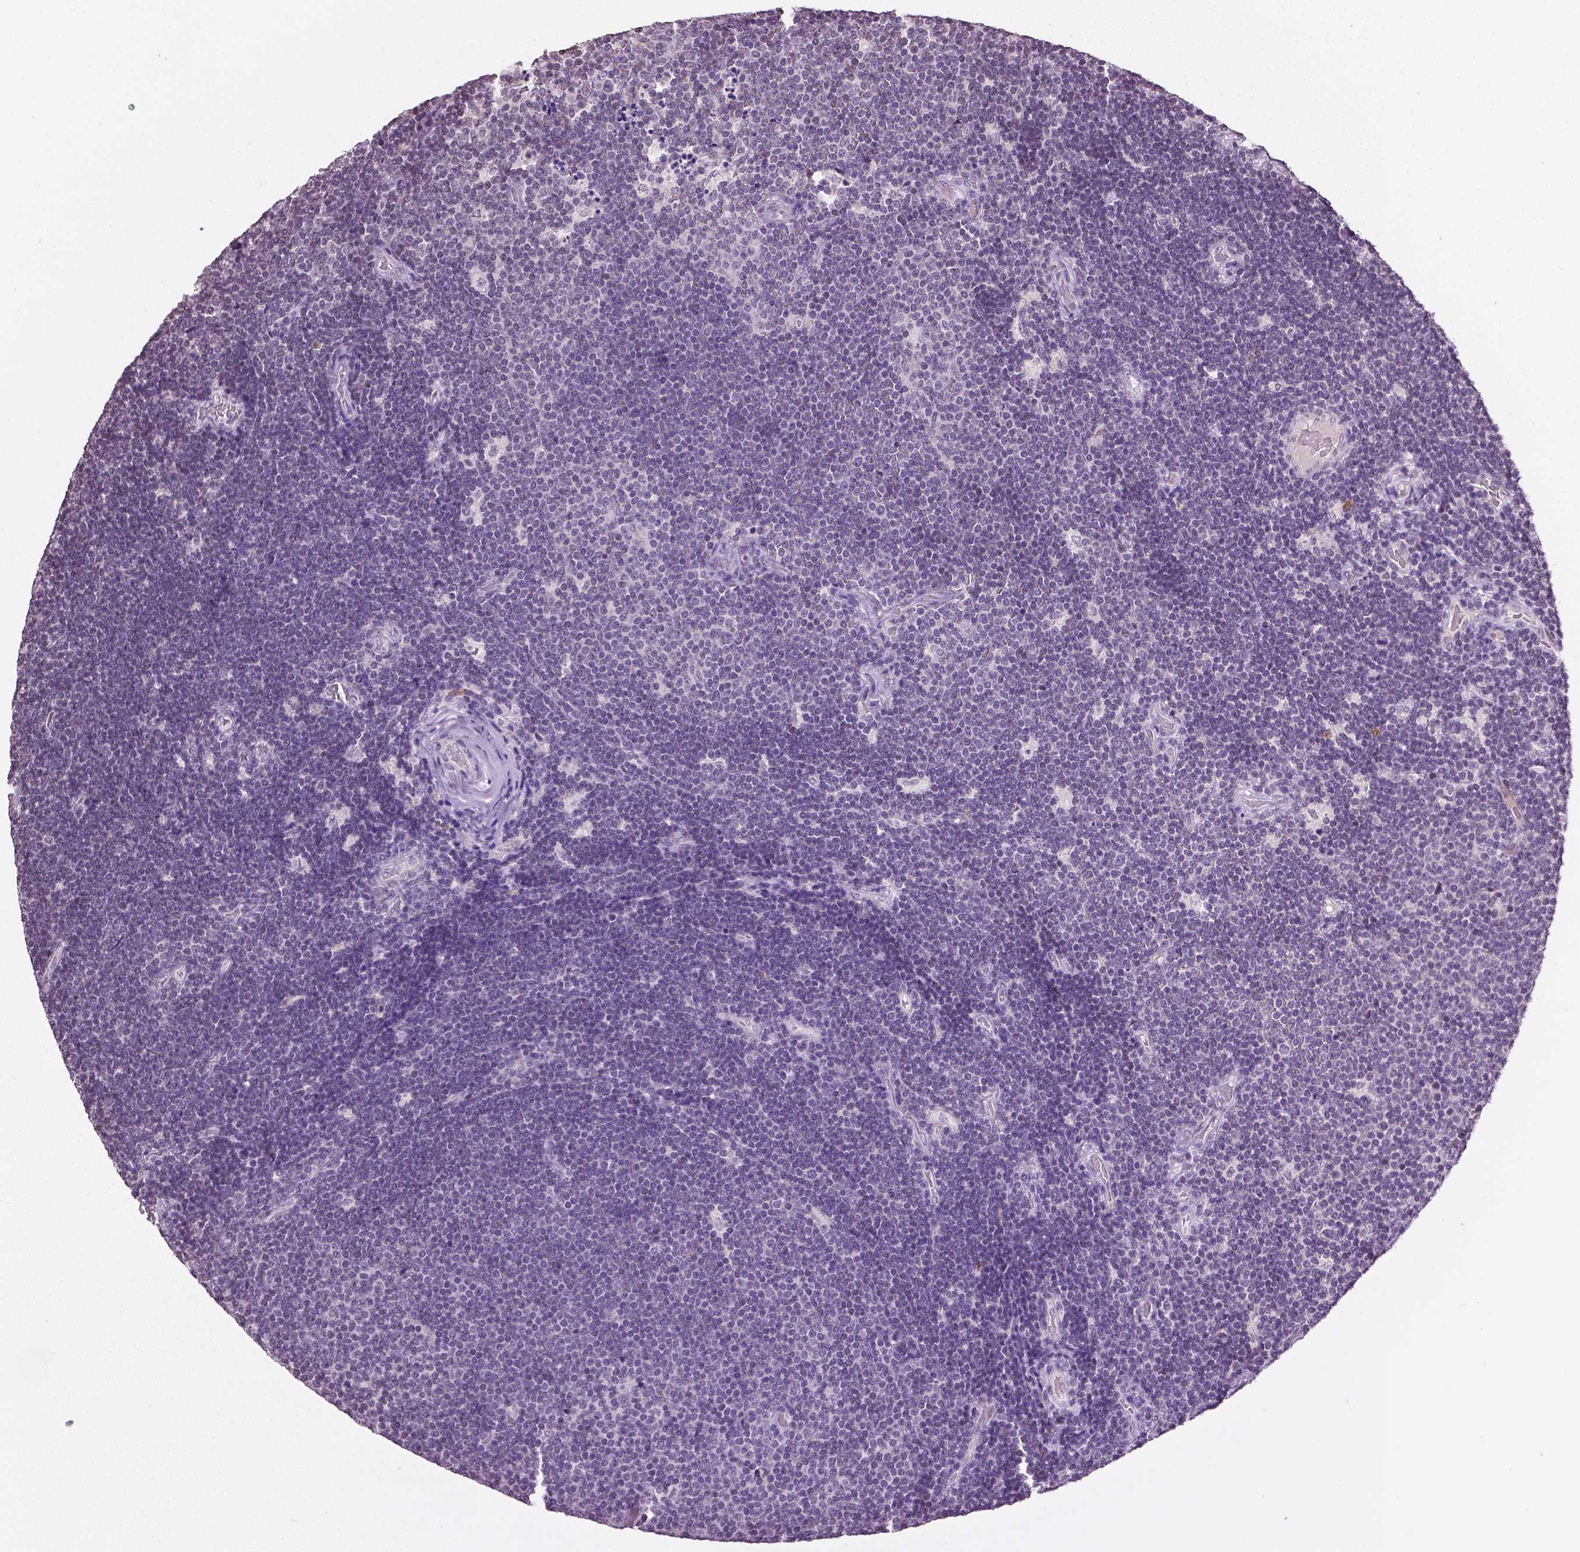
{"staining": {"intensity": "negative", "quantity": "none", "location": "none"}, "tissue": "lymphoma", "cell_type": "Tumor cells", "image_type": "cancer", "snomed": [{"axis": "morphology", "description": "Malignant lymphoma, non-Hodgkin's type, Low grade"}, {"axis": "topography", "description": "Brain"}], "caption": "DAB immunohistochemical staining of lymphoma demonstrates no significant positivity in tumor cells.", "gene": "DLX5", "patient": {"sex": "female", "age": 66}}